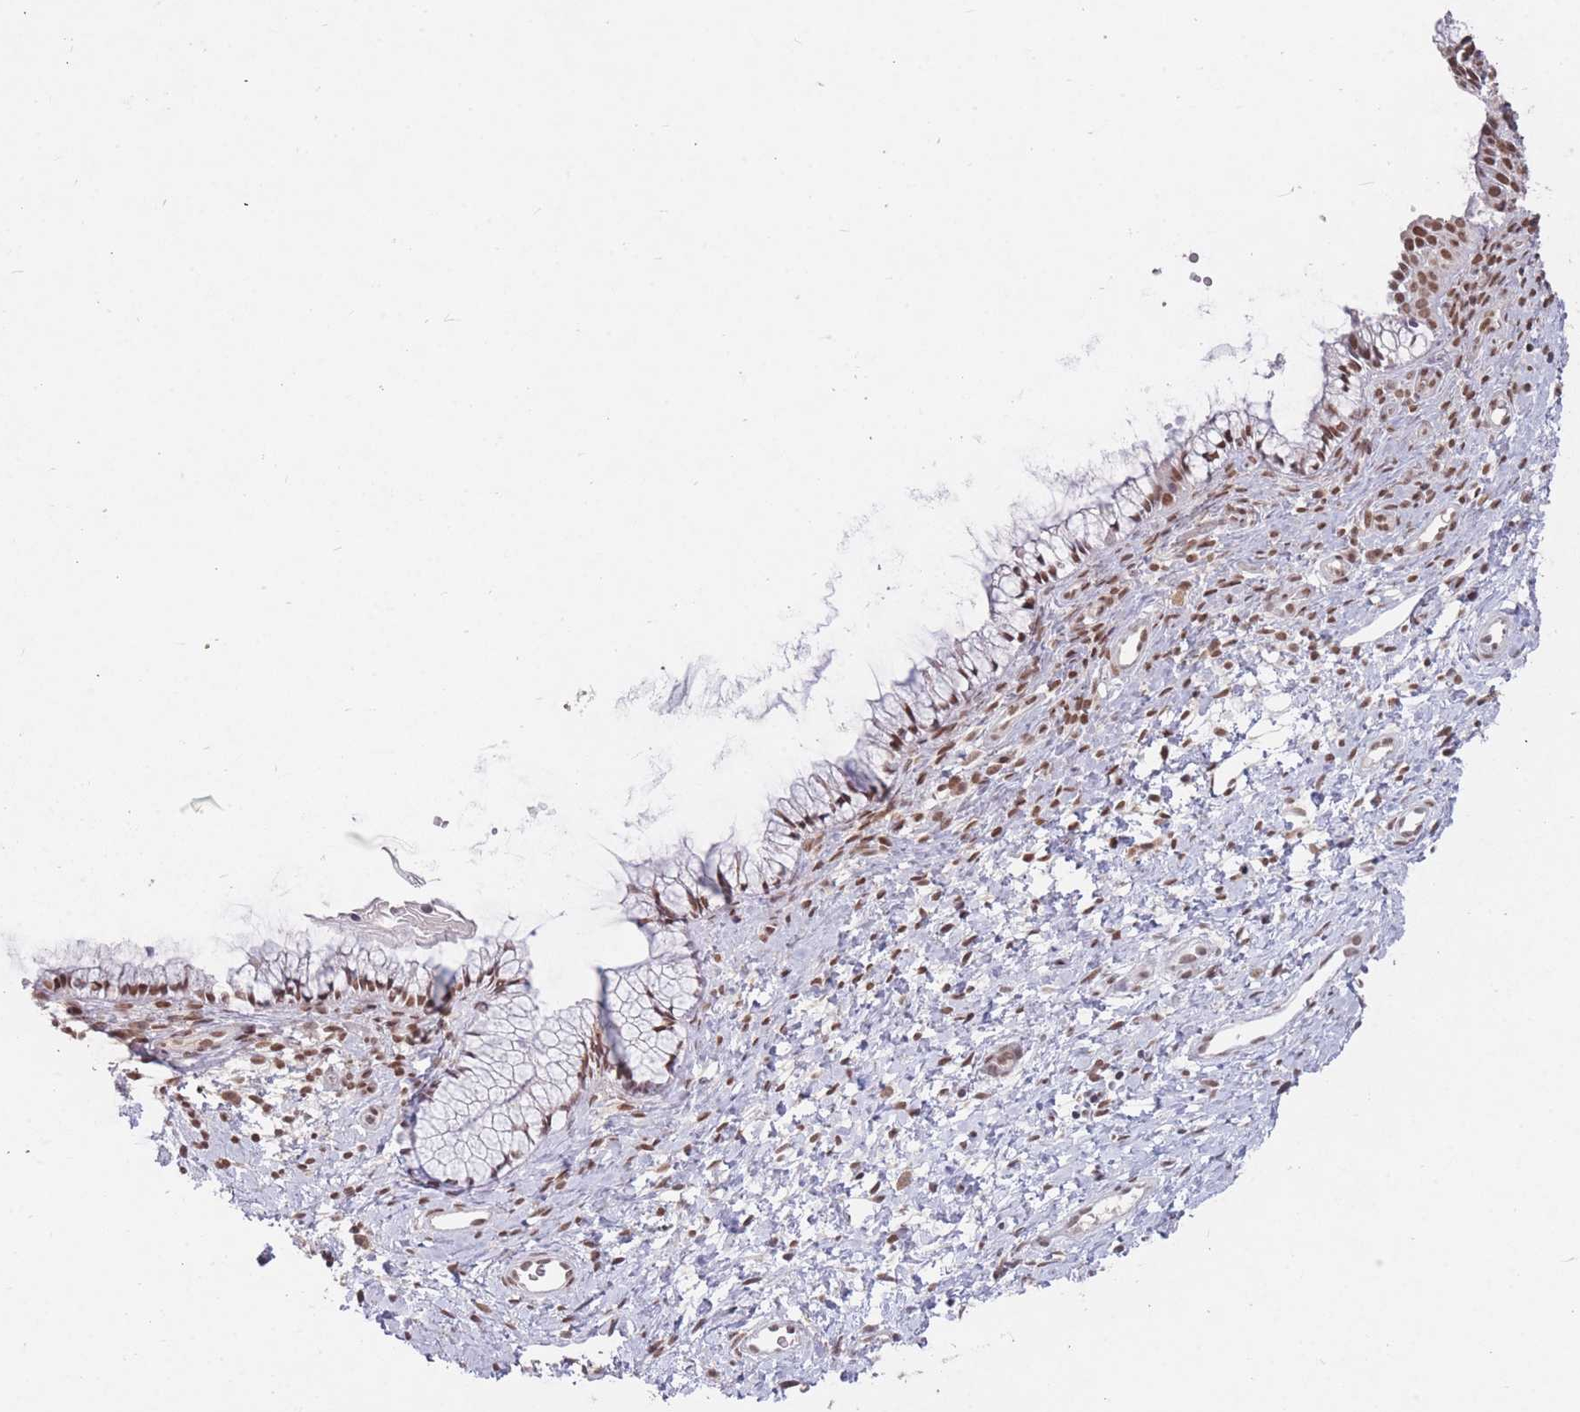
{"staining": {"intensity": "moderate", "quantity": ">75%", "location": "nuclear"}, "tissue": "cervix", "cell_type": "Glandular cells", "image_type": "normal", "snomed": [{"axis": "morphology", "description": "Normal tissue, NOS"}, {"axis": "topography", "description": "Cervix"}], "caption": "Immunohistochemical staining of unremarkable cervix reveals moderate nuclear protein positivity in about >75% of glandular cells.", "gene": "HNRNPUL1", "patient": {"sex": "female", "age": 36}}